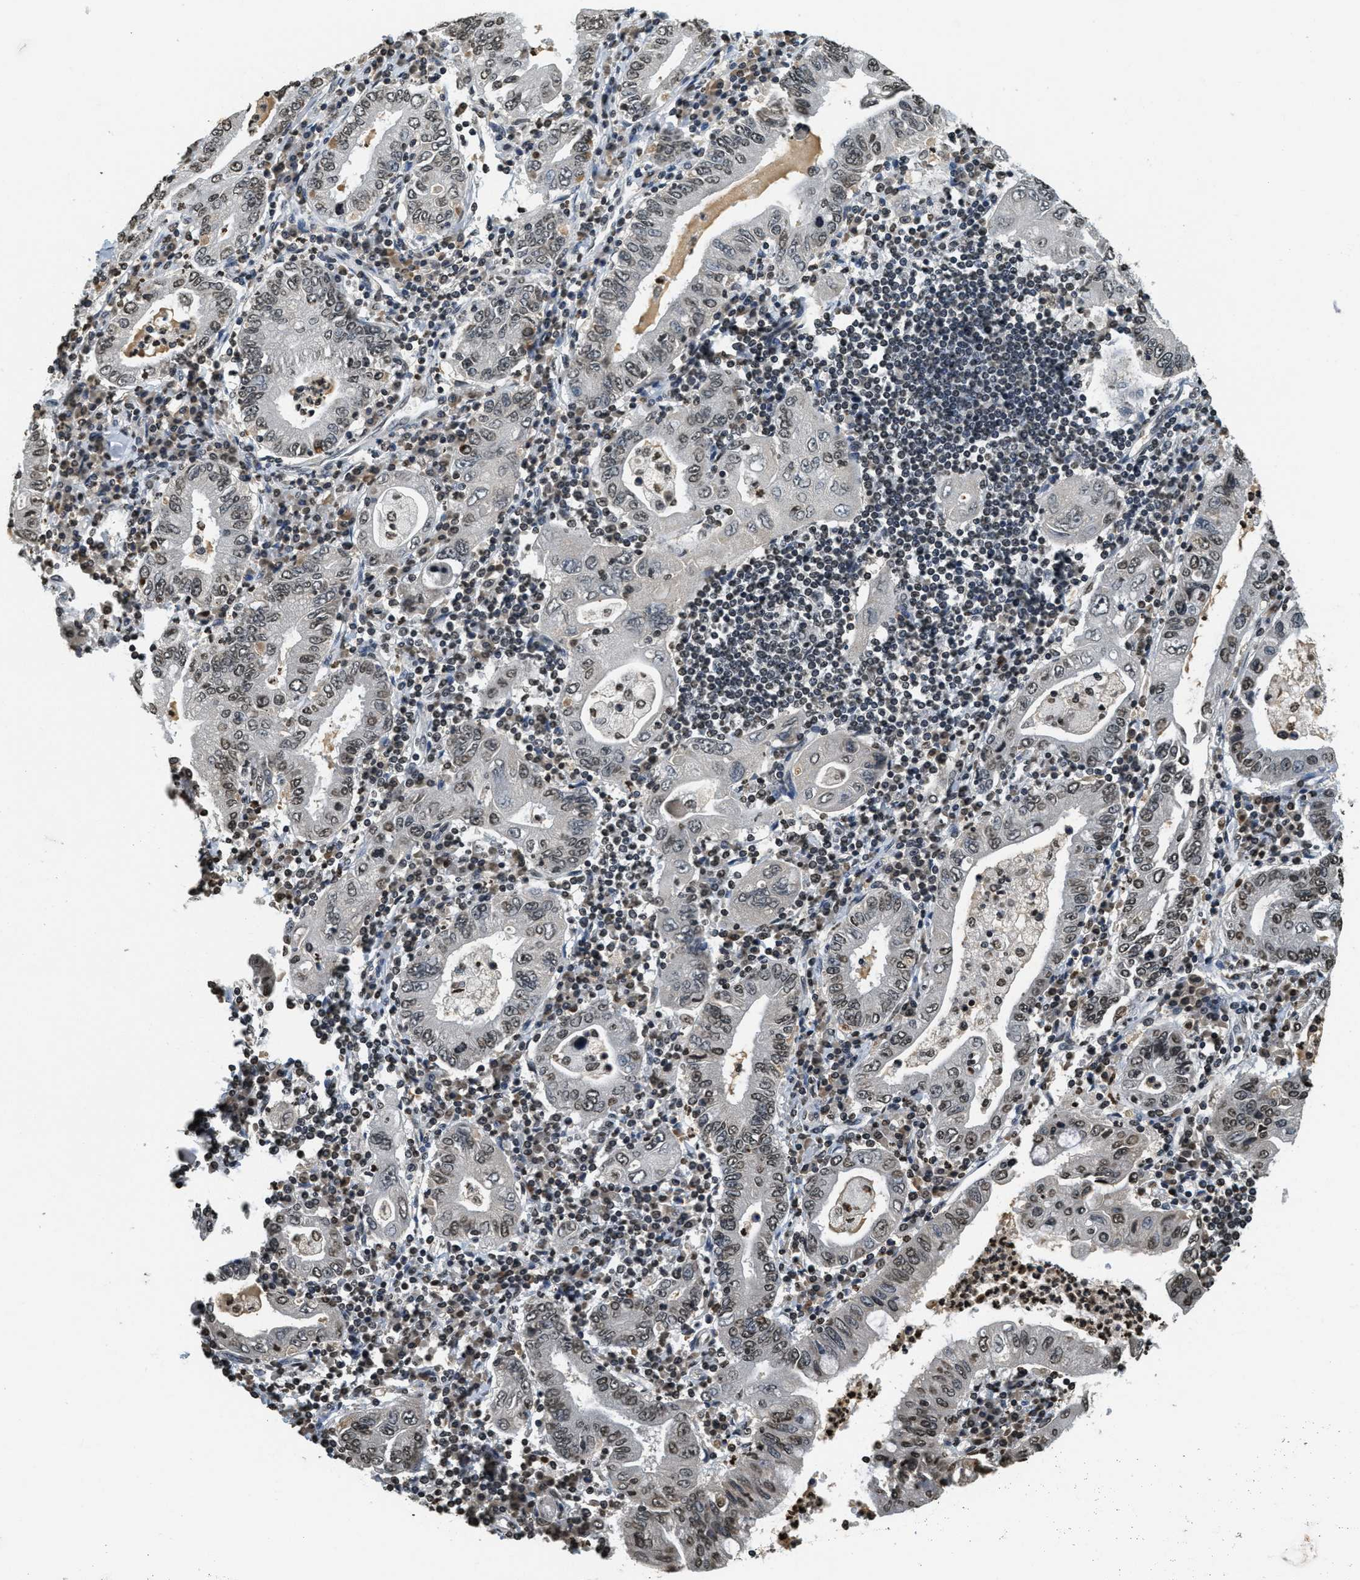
{"staining": {"intensity": "moderate", "quantity": ">75%", "location": "nuclear"}, "tissue": "stomach cancer", "cell_type": "Tumor cells", "image_type": "cancer", "snomed": [{"axis": "morphology", "description": "Normal tissue, NOS"}, {"axis": "morphology", "description": "Adenocarcinoma, NOS"}, {"axis": "topography", "description": "Esophagus"}, {"axis": "topography", "description": "Stomach, upper"}, {"axis": "topography", "description": "Peripheral nerve tissue"}], "caption": "A micrograph of human stomach adenocarcinoma stained for a protein exhibits moderate nuclear brown staining in tumor cells.", "gene": "LDB2", "patient": {"sex": "male", "age": 62}}